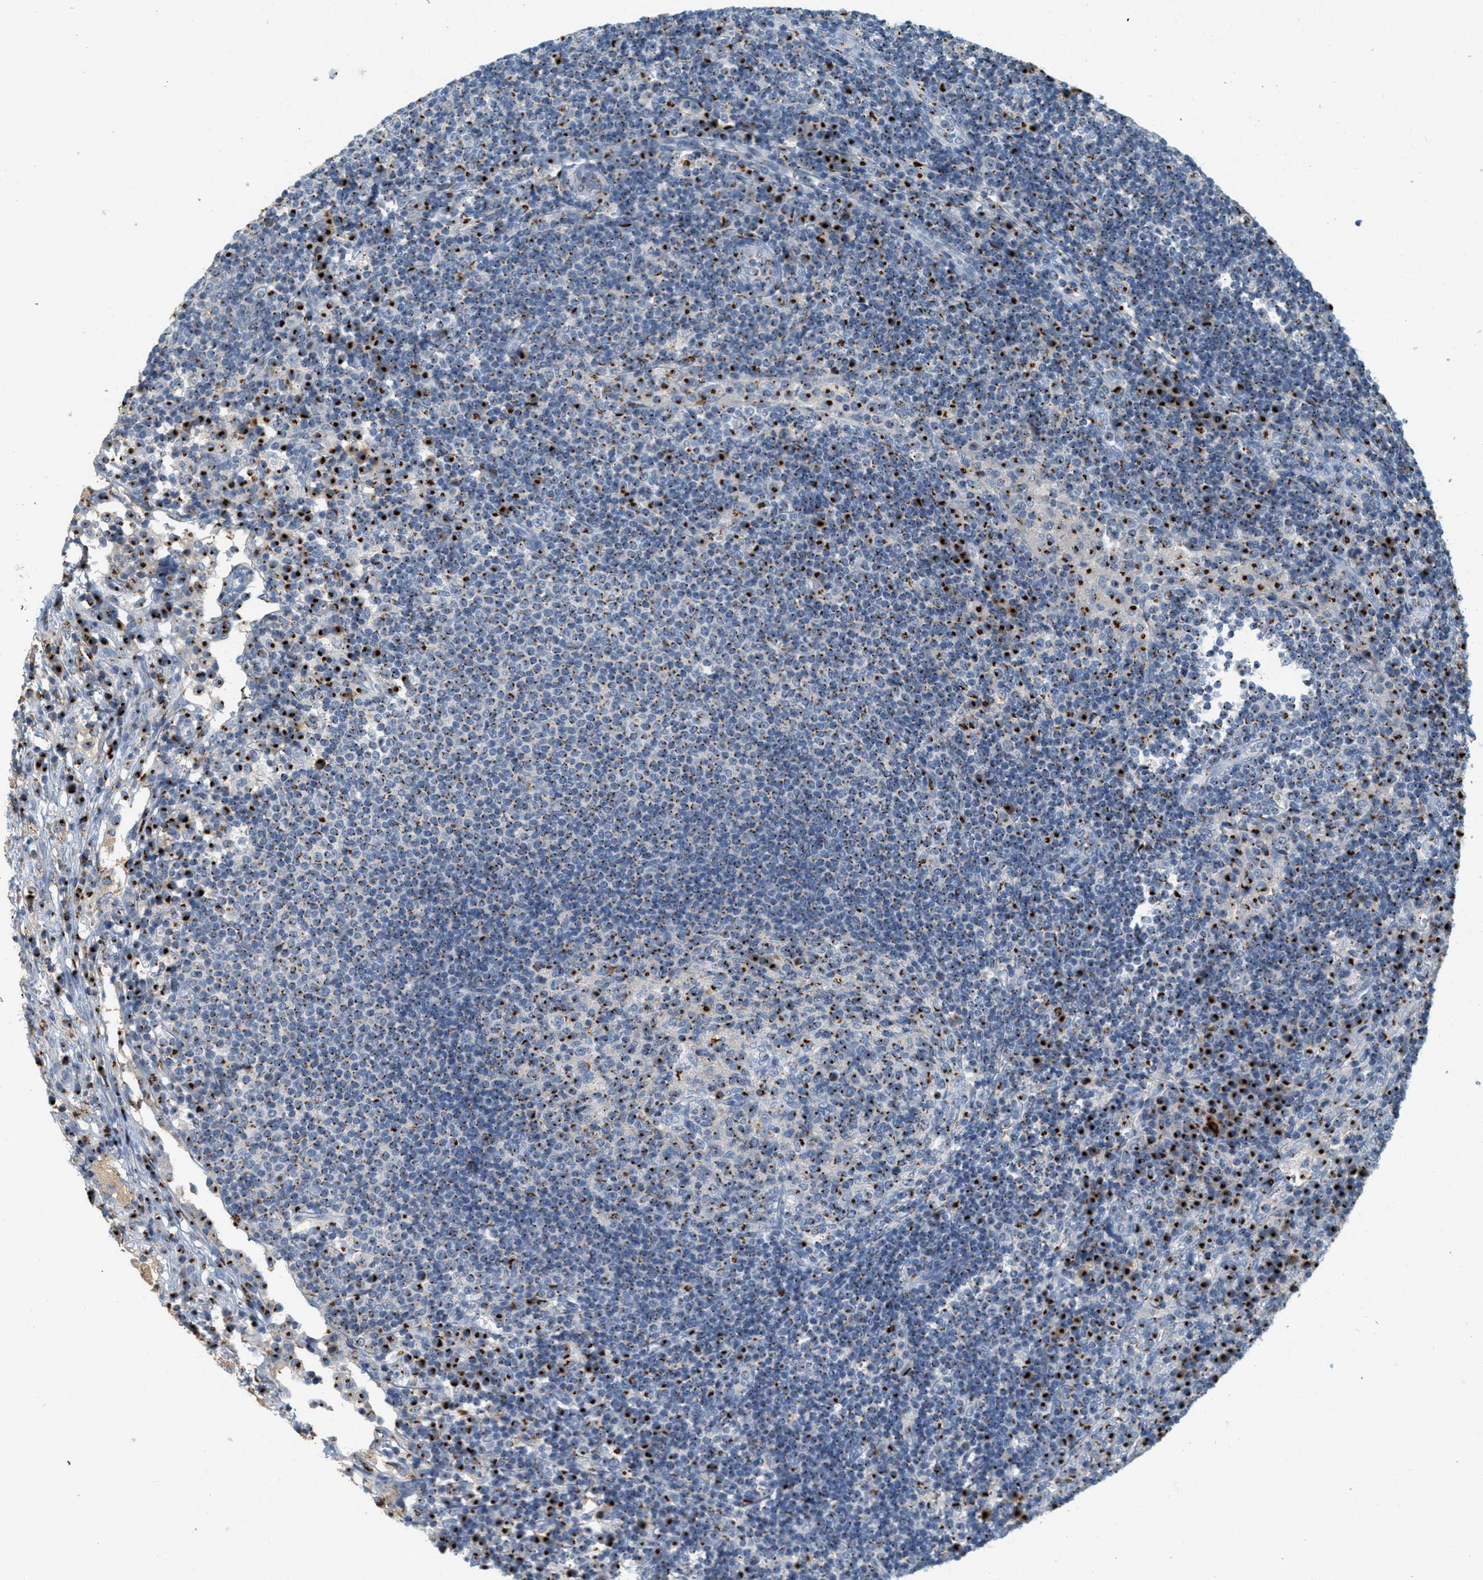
{"staining": {"intensity": "strong", "quantity": "25%-75%", "location": "cytoplasmic/membranous"}, "tissue": "lymph node", "cell_type": "Germinal center cells", "image_type": "normal", "snomed": [{"axis": "morphology", "description": "Normal tissue, NOS"}, {"axis": "topography", "description": "Lymph node"}], "caption": "Germinal center cells exhibit high levels of strong cytoplasmic/membranous expression in about 25%-75% of cells in normal lymph node. (Stains: DAB in brown, nuclei in blue, Microscopy: brightfield microscopy at high magnification).", "gene": "ENTPD4", "patient": {"sex": "female", "age": 53}}